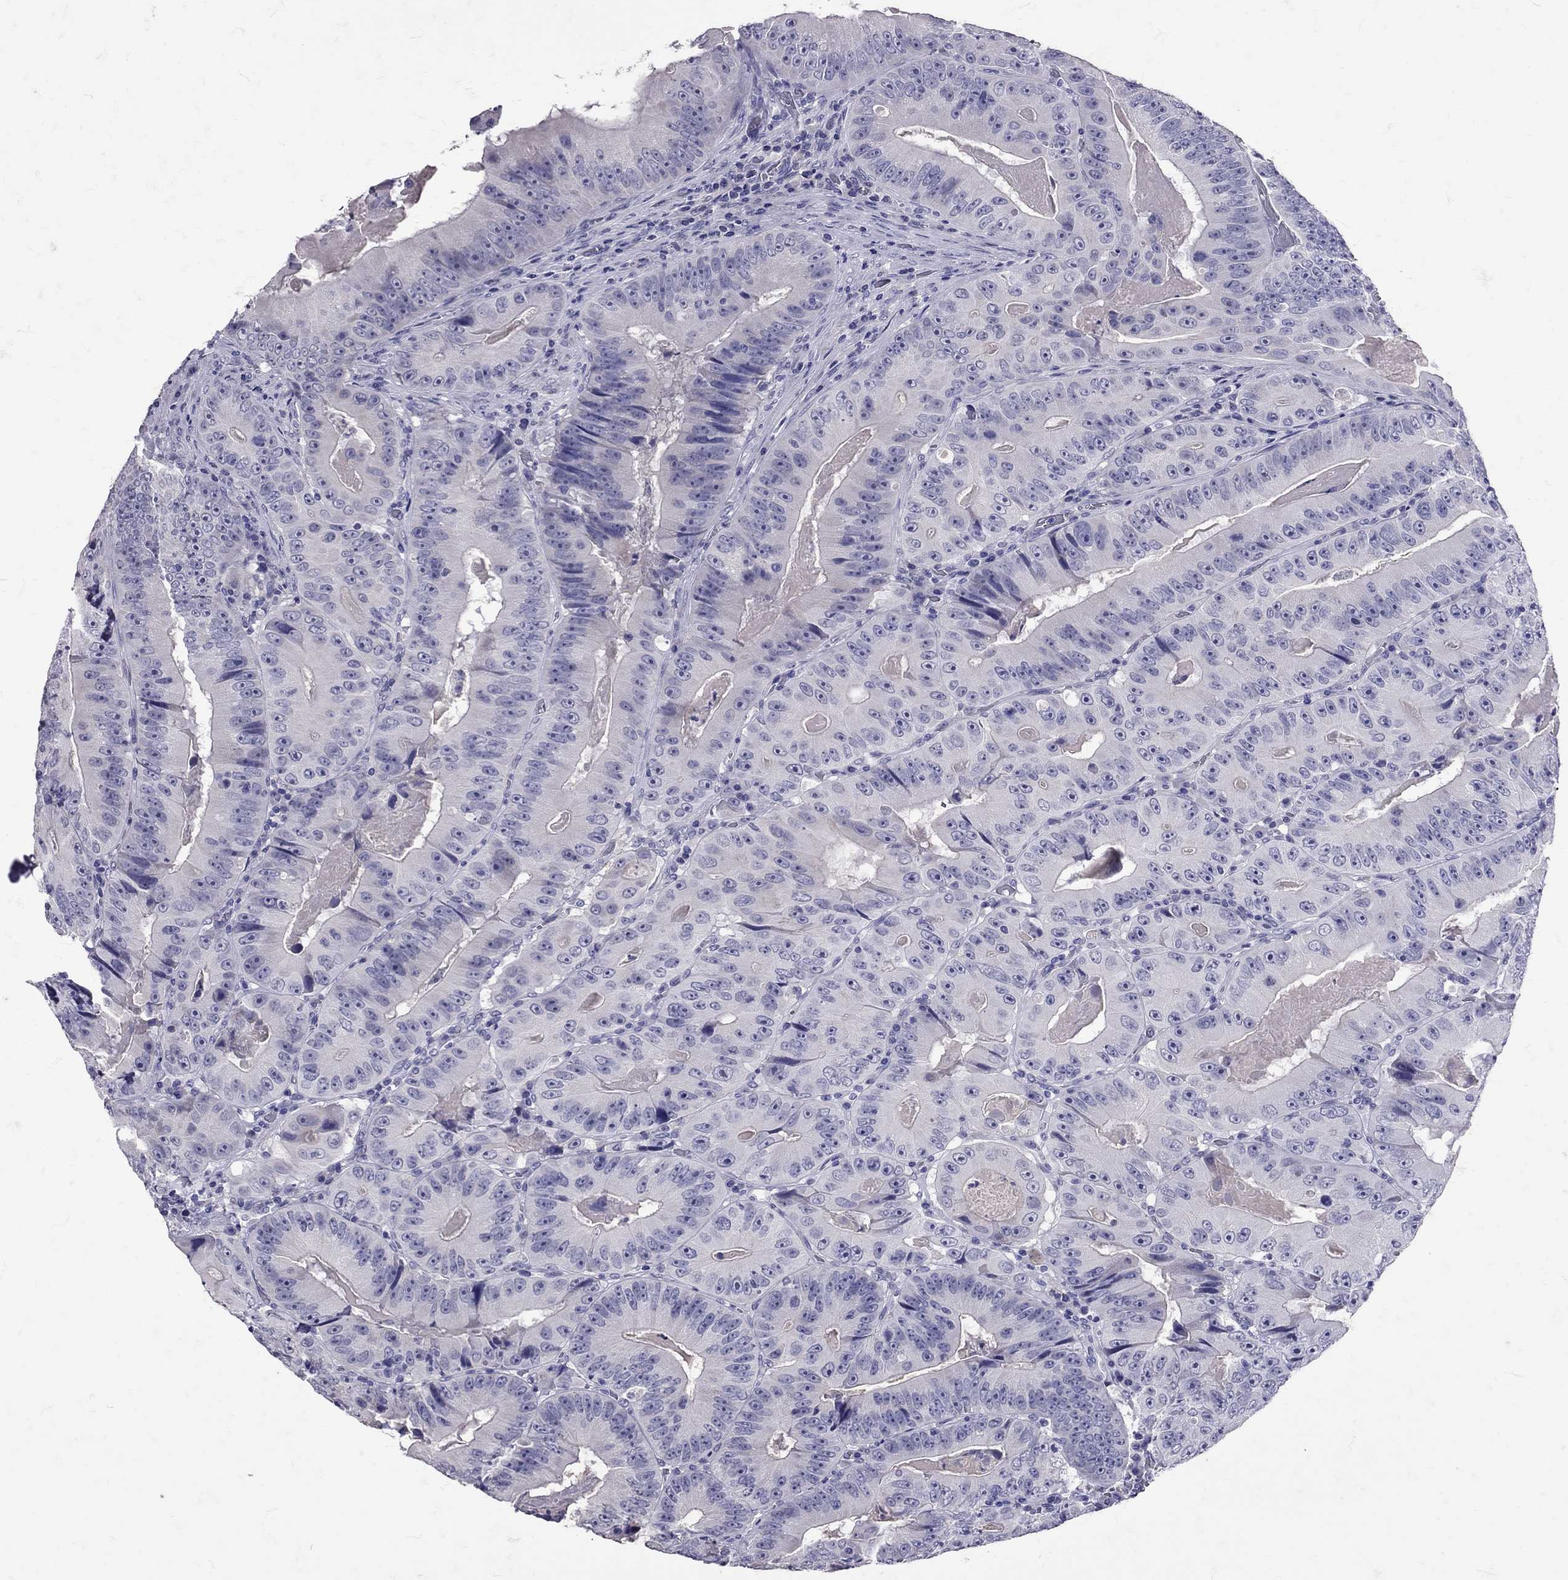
{"staining": {"intensity": "negative", "quantity": "none", "location": "none"}, "tissue": "colorectal cancer", "cell_type": "Tumor cells", "image_type": "cancer", "snomed": [{"axis": "morphology", "description": "Adenocarcinoma, NOS"}, {"axis": "topography", "description": "Colon"}], "caption": "A high-resolution photomicrograph shows IHC staining of adenocarcinoma (colorectal), which shows no significant expression in tumor cells. (DAB (3,3'-diaminobenzidine) immunohistochemistry (IHC), high magnification).", "gene": "SST", "patient": {"sex": "female", "age": 86}}